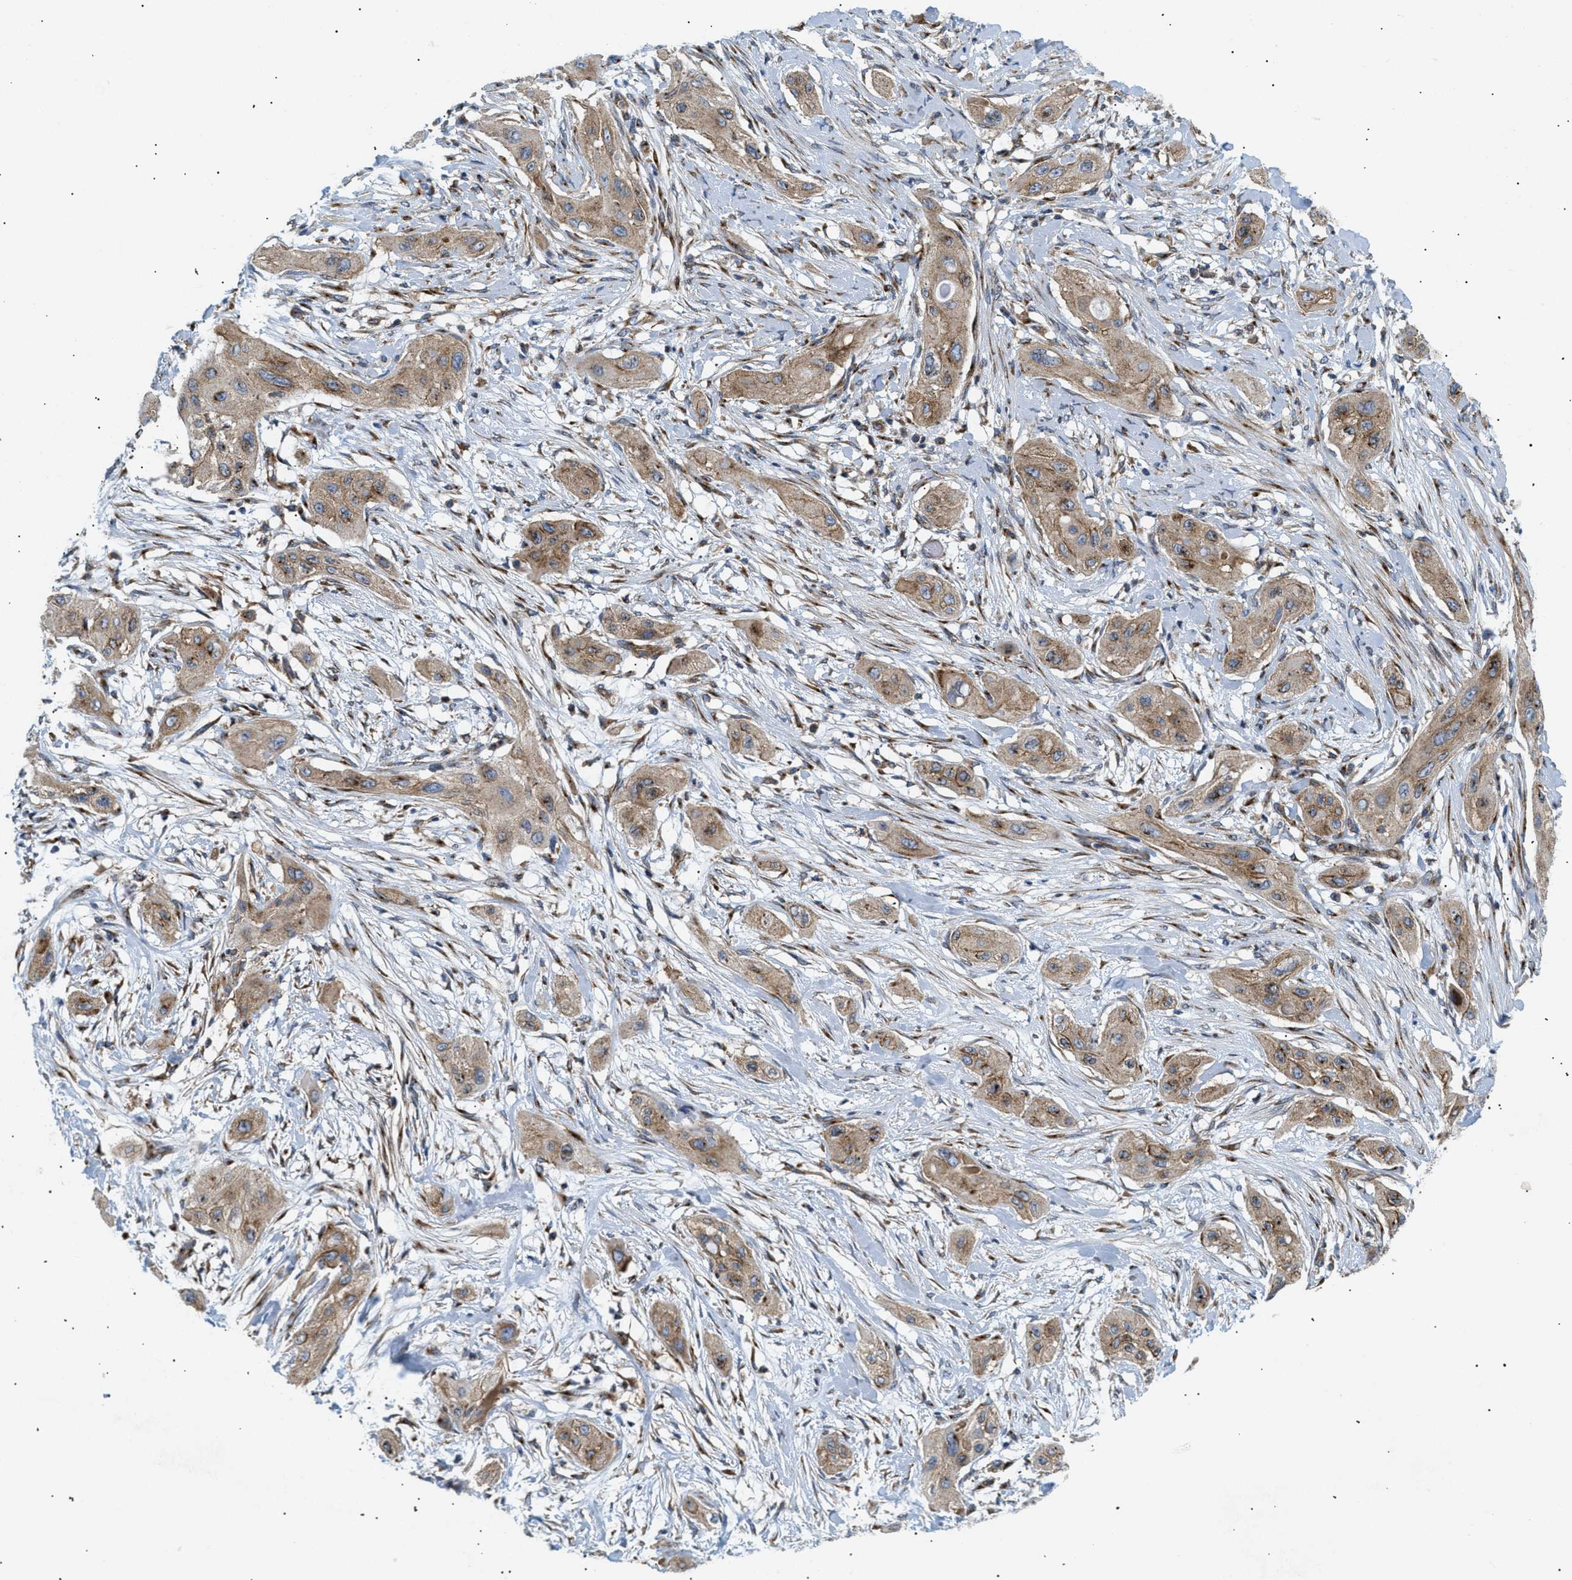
{"staining": {"intensity": "moderate", "quantity": ">75%", "location": "cytoplasmic/membranous"}, "tissue": "lung cancer", "cell_type": "Tumor cells", "image_type": "cancer", "snomed": [{"axis": "morphology", "description": "Squamous cell carcinoma, NOS"}, {"axis": "topography", "description": "Lung"}], "caption": "A medium amount of moderate cytoplasmic/membranous expression is present in approximately >75% of tumor cells in lung cancer tissue.", "gene": "DCTN4", "patient": {"sex": "female", "age": 47}}